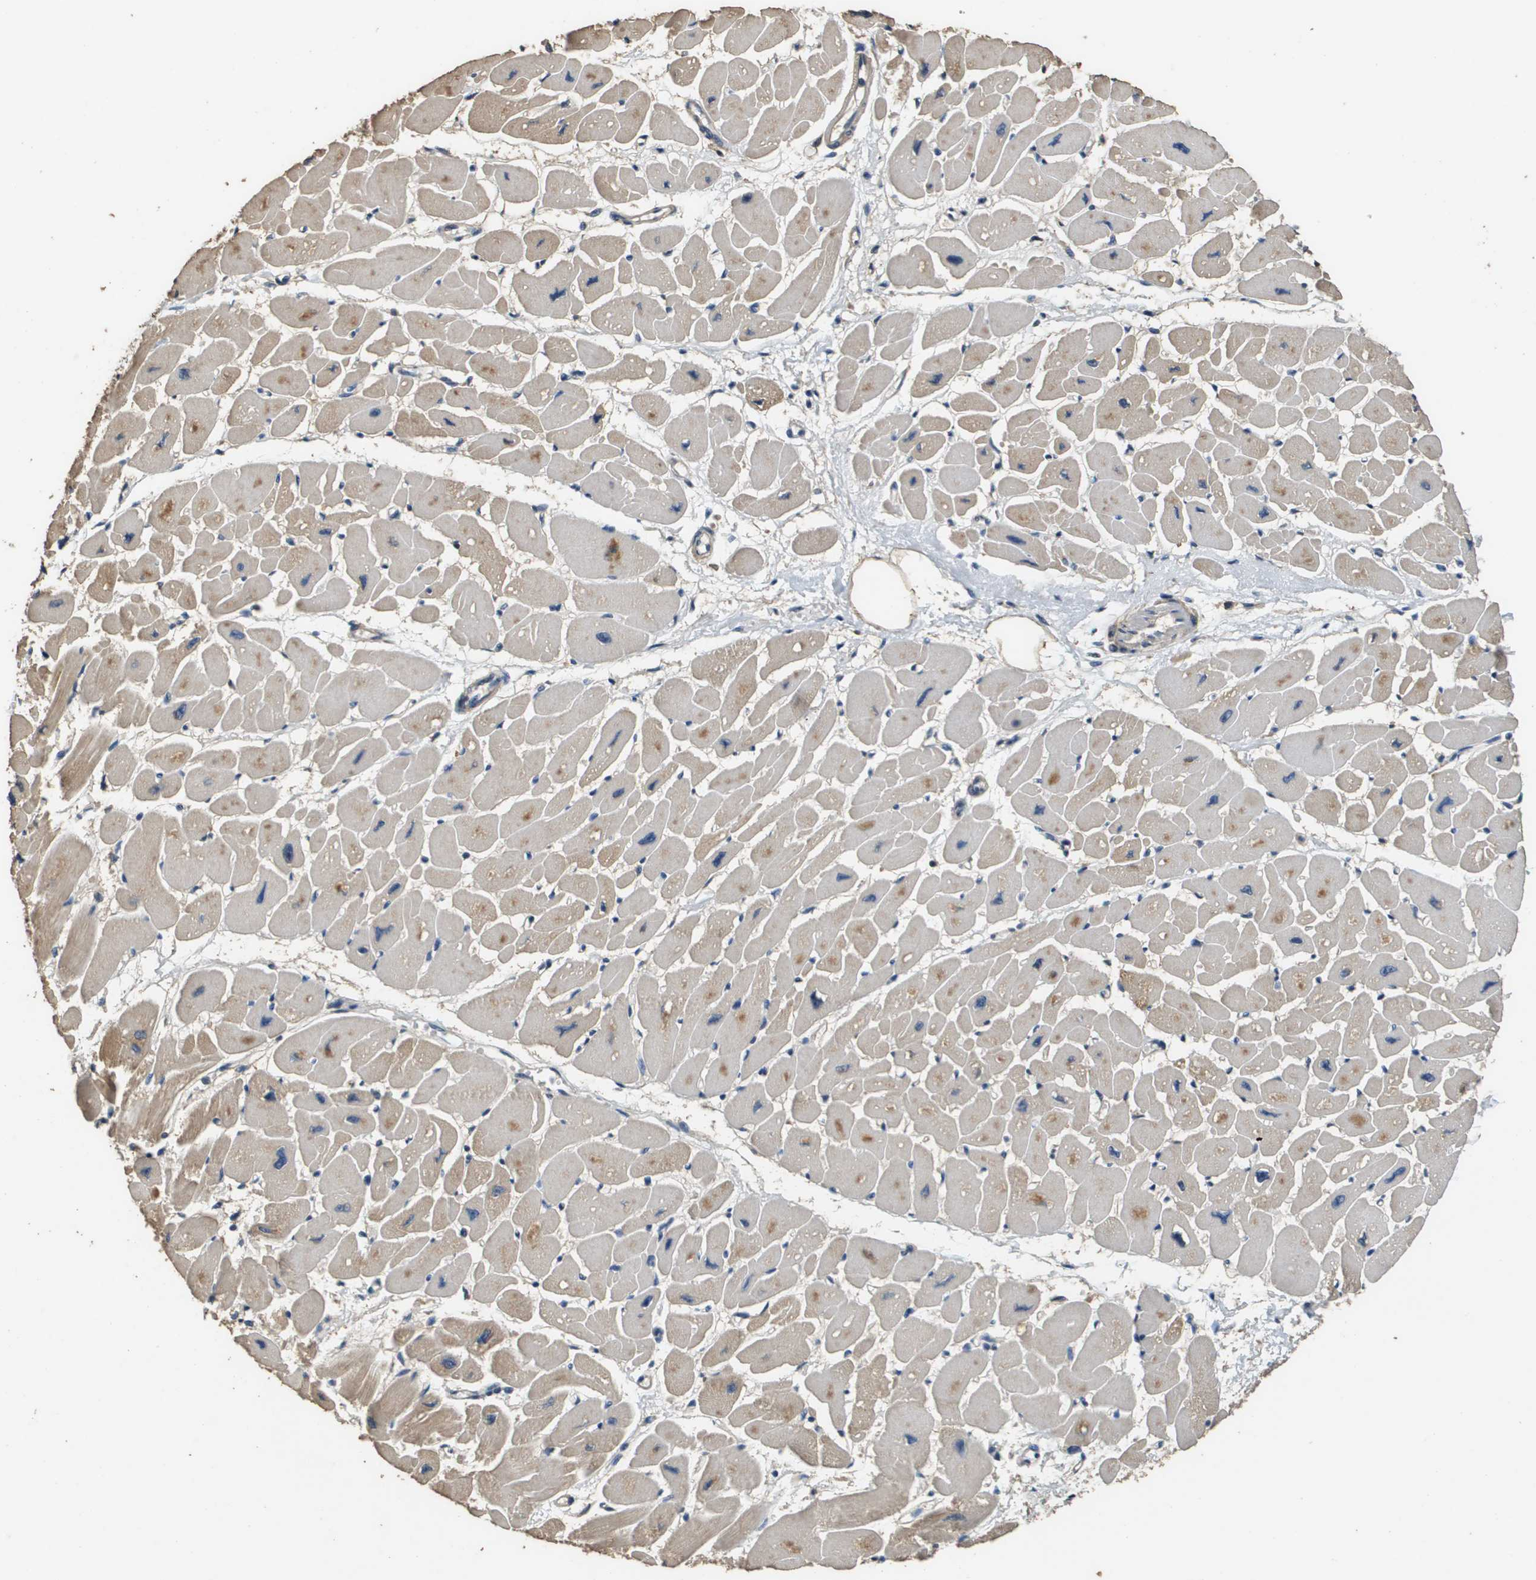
{"staining": {"intensity": "moderate", "quantity": "<25%", "location": "cytoplasmic/membranous"}, "tissue": "heart muscle", "cell_type": "Cardiomyocytes", "image_type": "normal", "snomed": [{"axis": "morphology", "description": "Normal tissue, NOS"}, {"axis": "topography", "description": "Heart"}], "caption": "Heart muscle stained with immunohistochemistry demonstrates moderate cytoplasmic/membranous staining in approximately <25% of cardiomyocytes.", "gene": "RAB6B", "patient": {"sex": "female", "age": 54}}